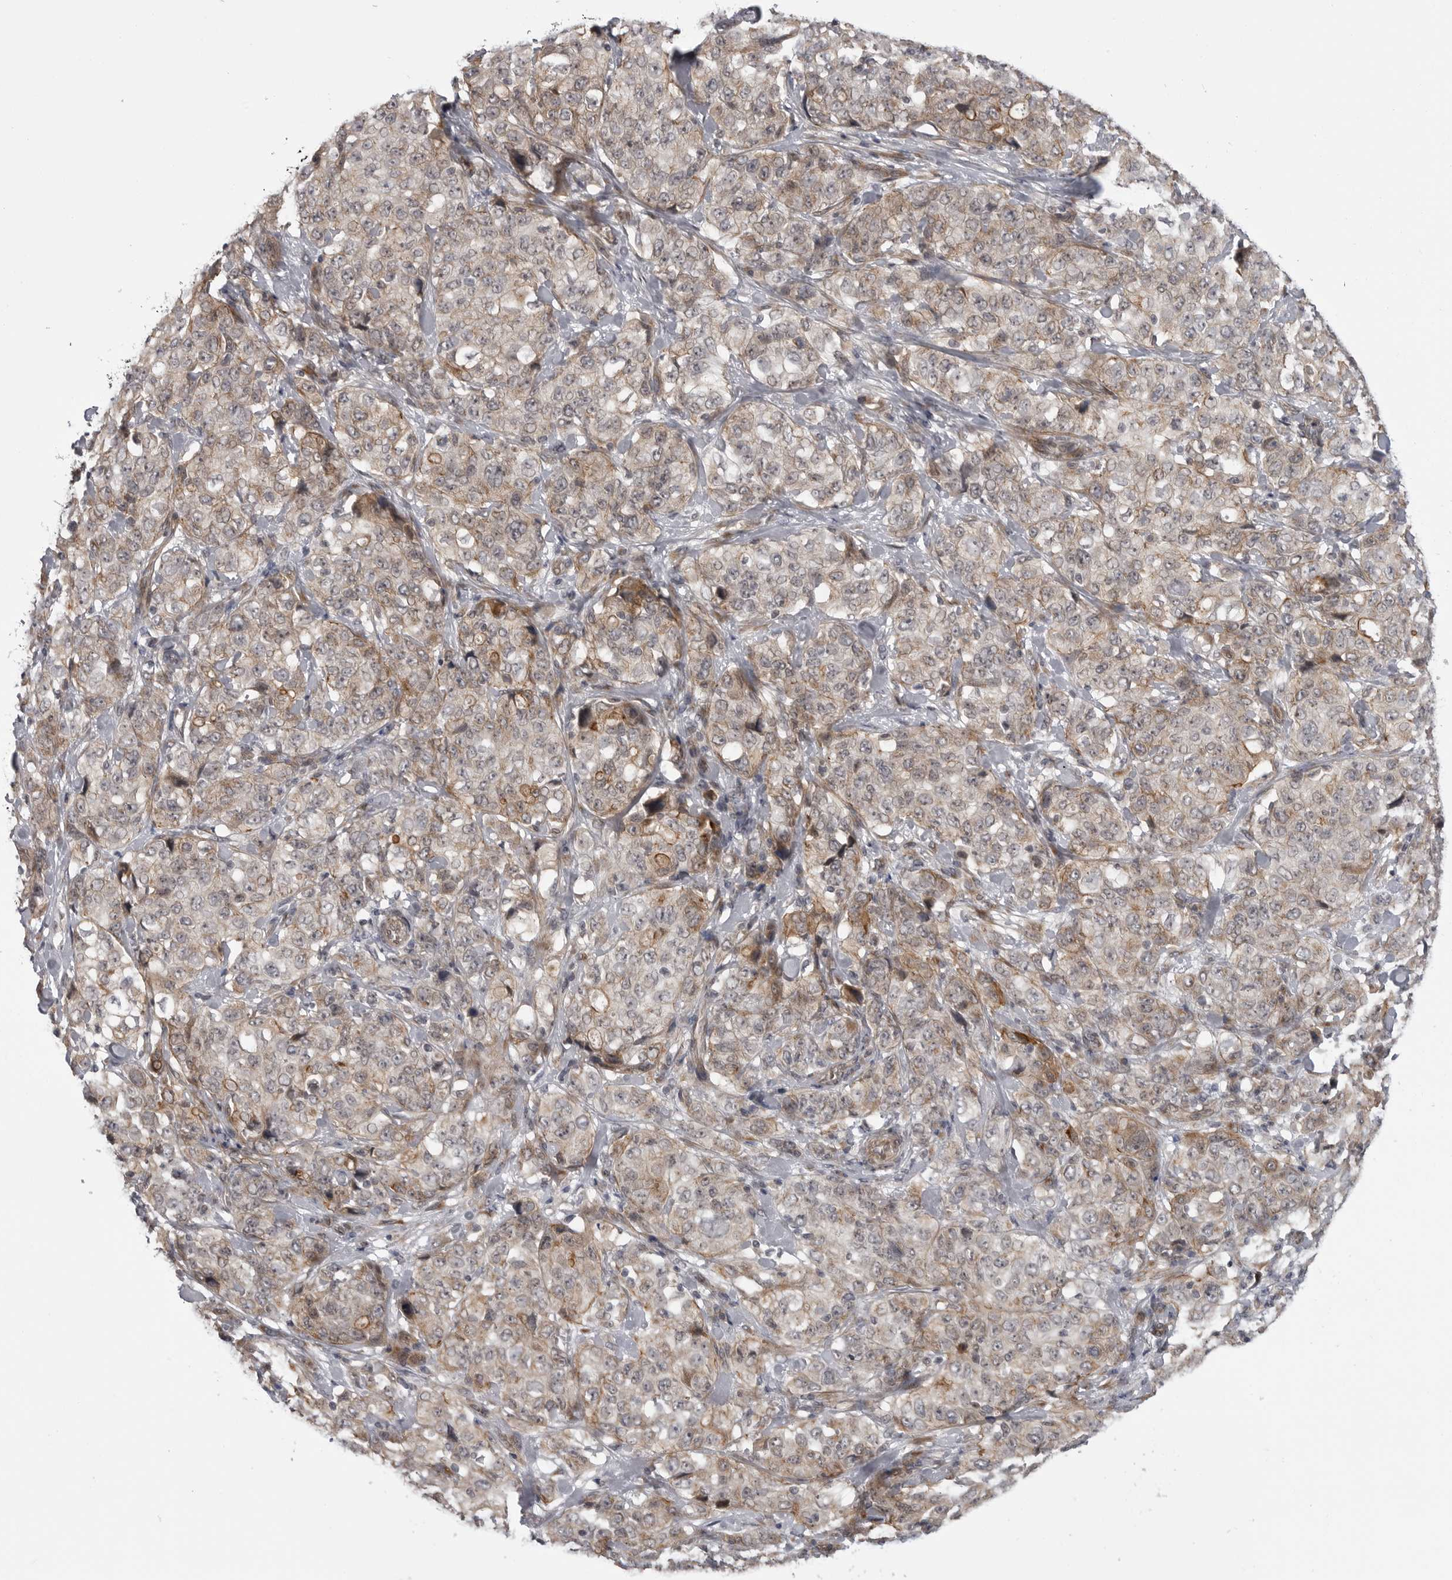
{"staining": {"intensity": "moderate", "quantity": "25%-75%", "location": "cytoplasmic/membranous"}, "tissue": "stomach cancer", "cell_type": "Tumor cells", "image_type": "cancer", "snomed": [{"axis": "morphology", "description": "Adenocarcinoma, NOS"}, {"axis": "topography", "description": "Stomach"}], "caption": "Immunohistochemical staining of human stomach adenocarcinoma demonstrates medium levels of moderate cytoplasmic/membranous positivity in about 25%-75% of tumor cells. The protein is stained brown, and the nuclei are stained in blue (DAB IHC with brightfield microscopy, high magnification).", "gene": "LRRC45", "patient": {"sex": "male", "age": 48}}